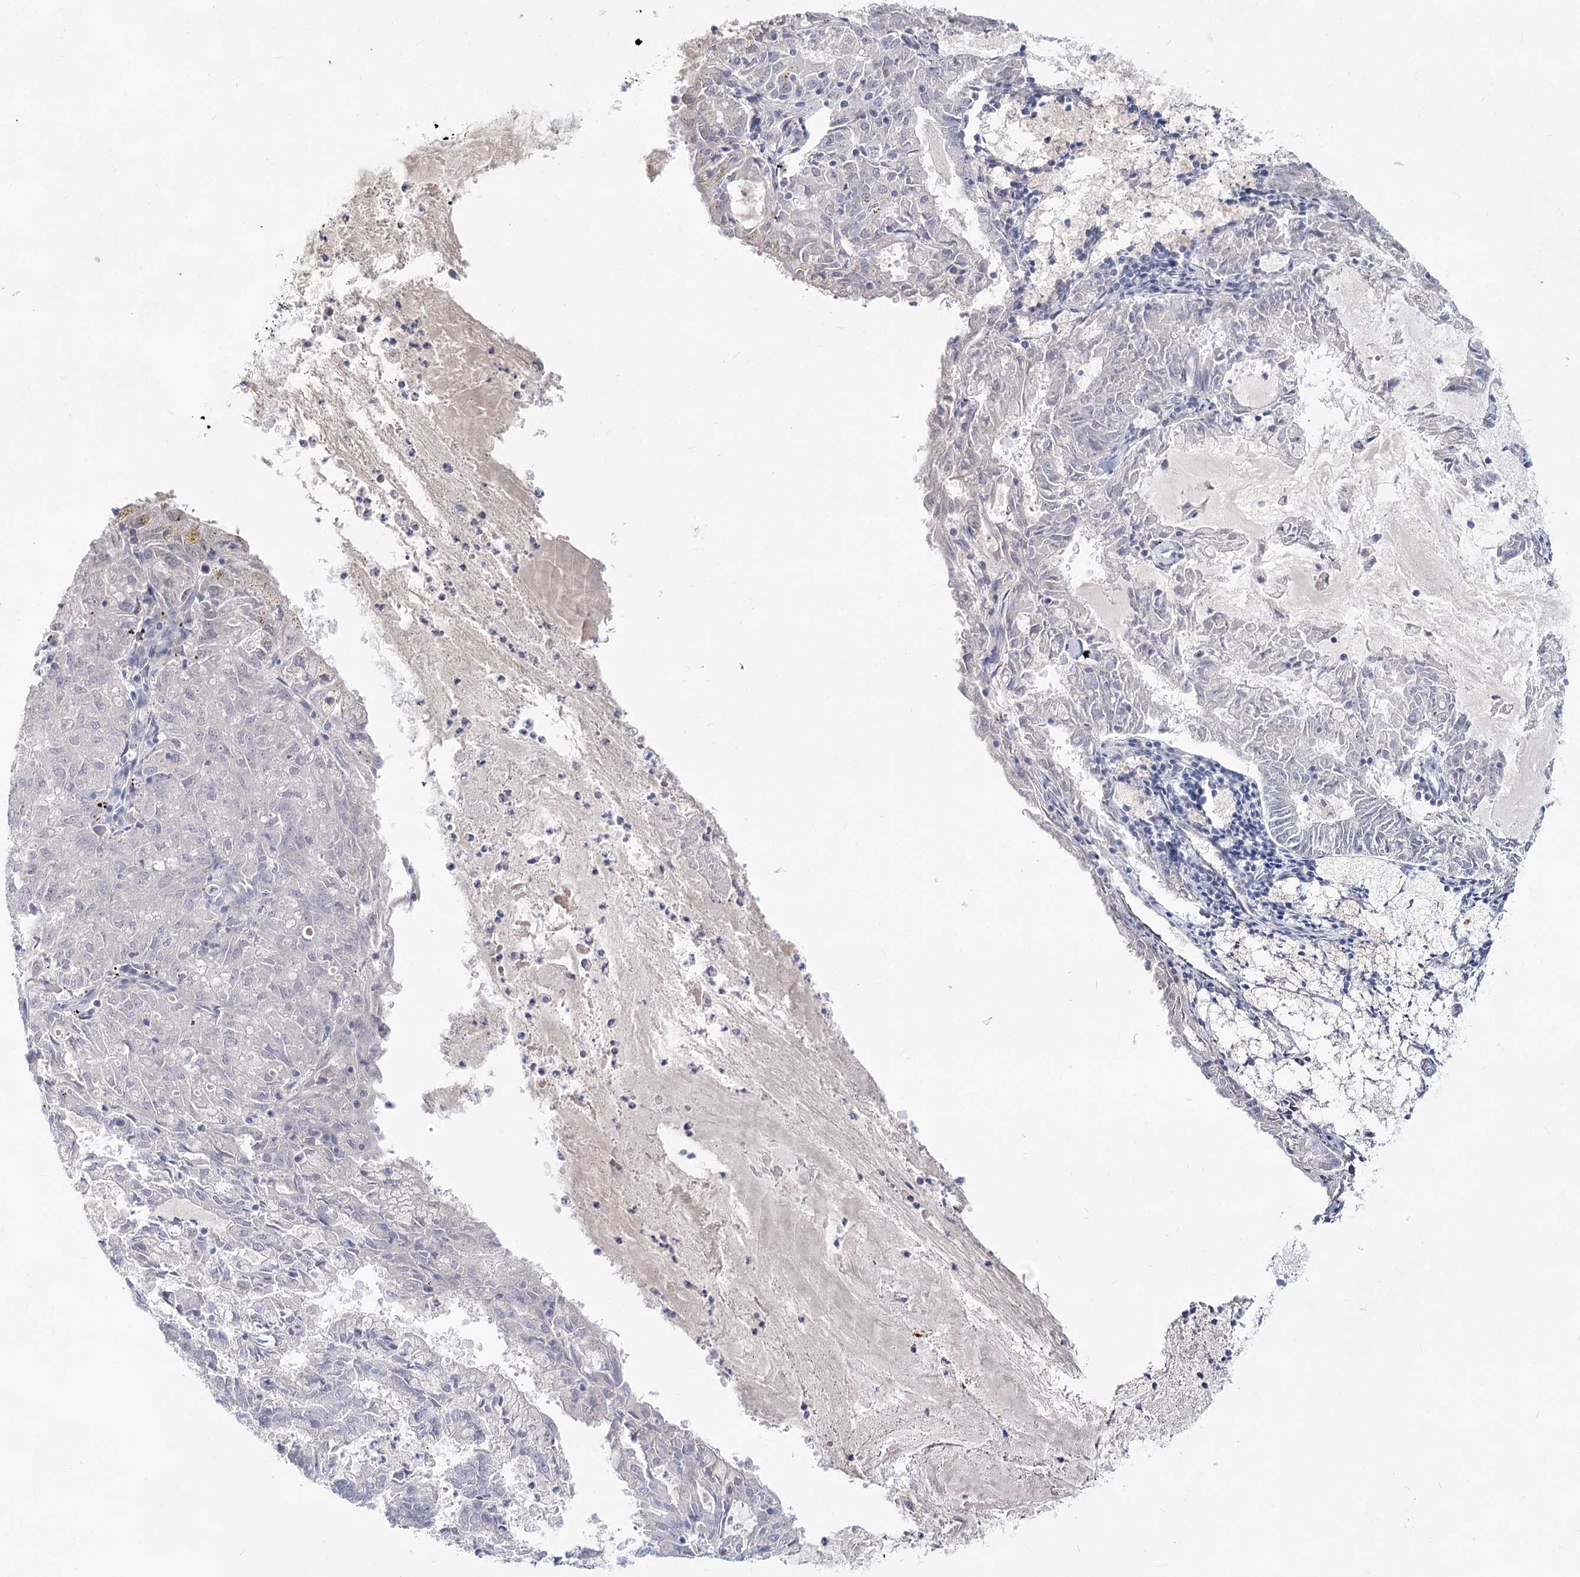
{"staining": {"intensity": "negative", "quantity": "none", "location": "none"}, "tissue": "endometrial cancer", "cell_type": "Tumor cells", "image_type": "cancer", "snomed": [{"axis": "morphology", "description": "Adenocarcinoma, NOS"}, {"axis": "topography", "description": "Endometrium"}], "caption": "Immunohistochemistry histopathology image of neoplastic tissue: human endometrial cancer (adenocarcinoma) stained with DAB displays no significant protein staining in tumor cells.", "gene": "TASOR2", "patient": {"sex": "female", "age": 57}}